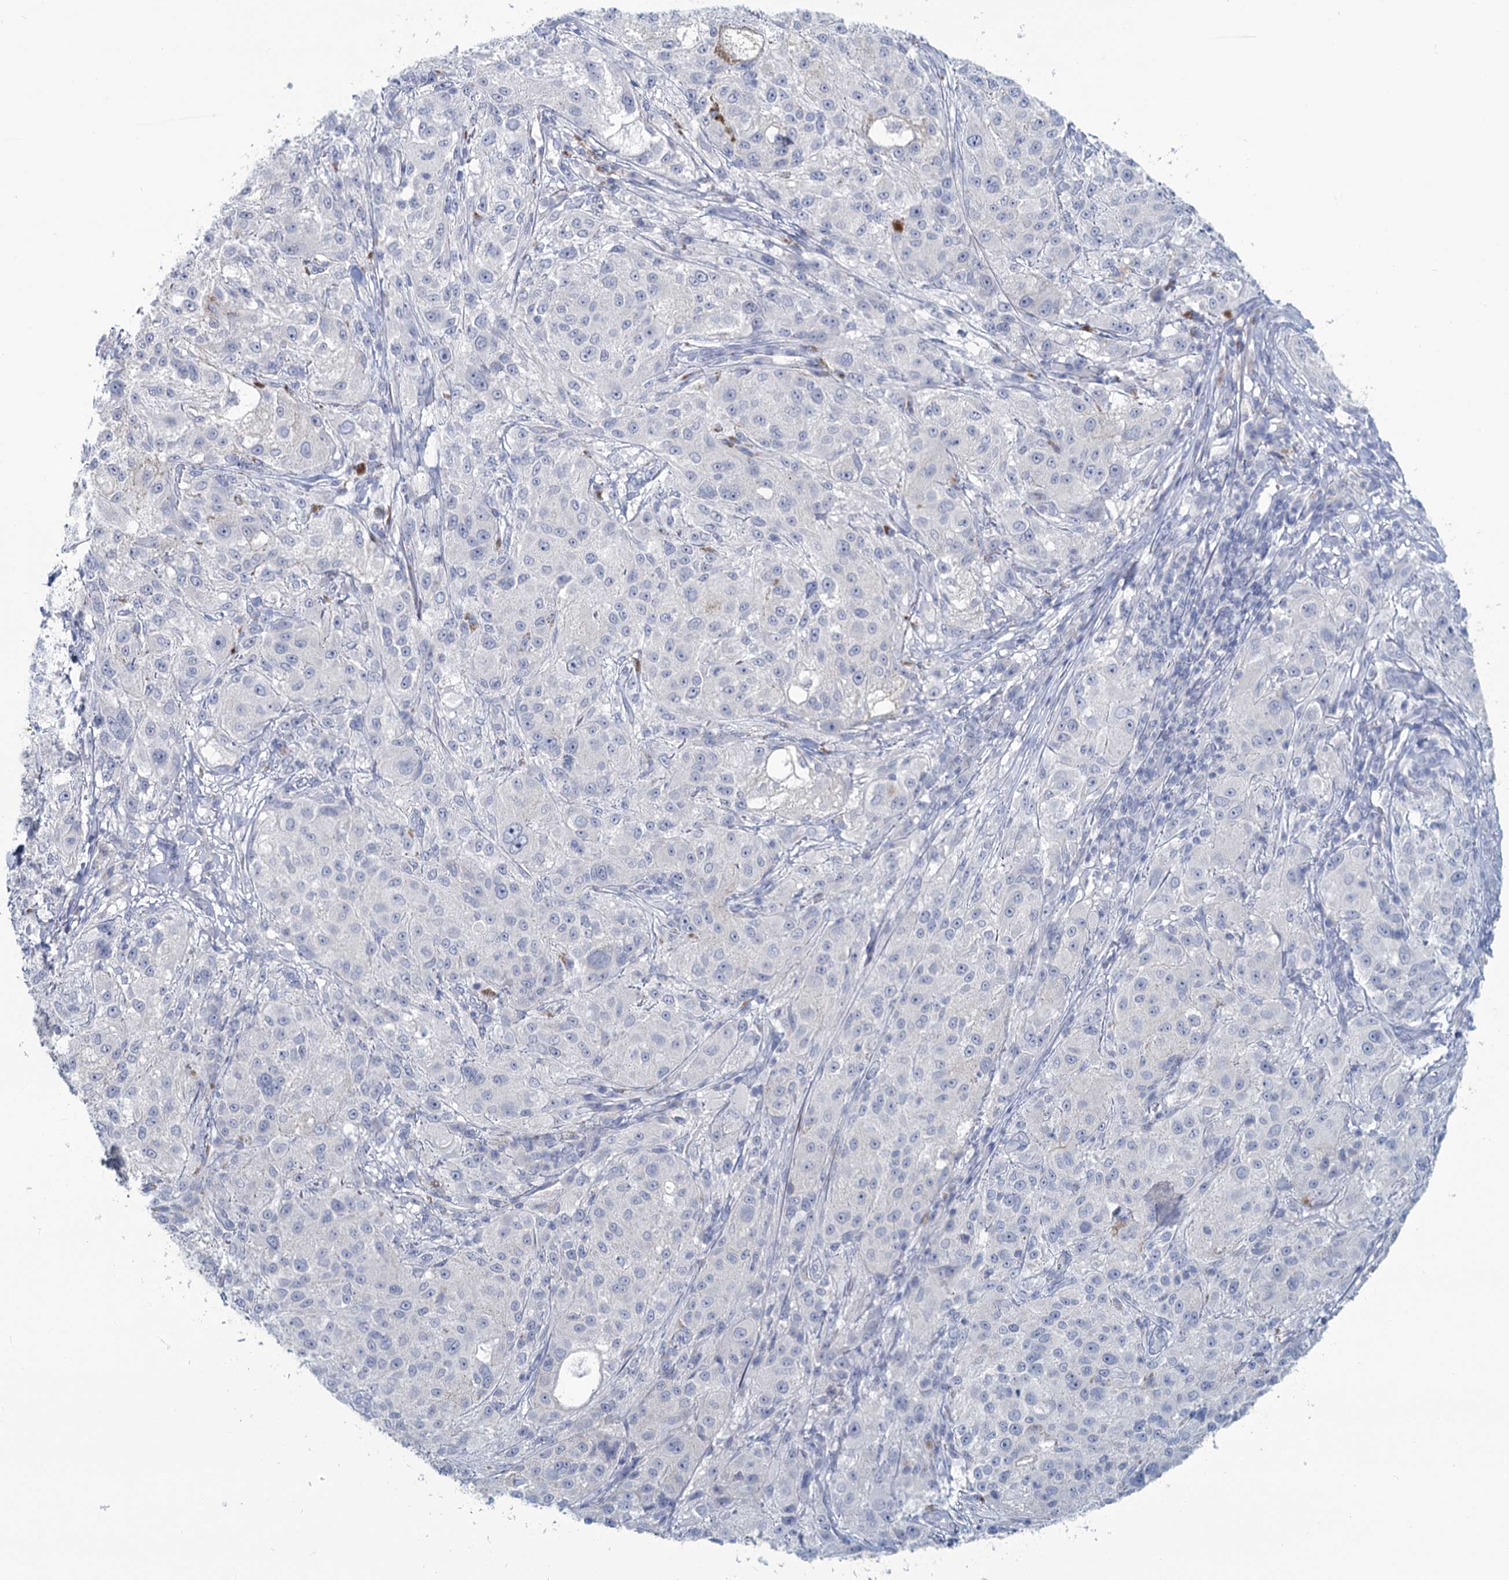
{"staining": {"intensity": "negative", "quantity": "none", "location": "none"}, "tissue": "melanoma", "cell_type": "Tumor cells", "image_type": "cancer", "snomed": [{"axis": "morphology", "description": "Necrosis, NOS"}, {"axis": "morphology", "description": "Malignant melanoma, NOS"}, {"axis": "topography", "description": "Skin"}], "caption": "Immunohistochemistry (IHC) of human melanoma reveals no positivity in tumor cells.", "gene": "CHGA", "patient": {"sex": "female", "age": 87}}